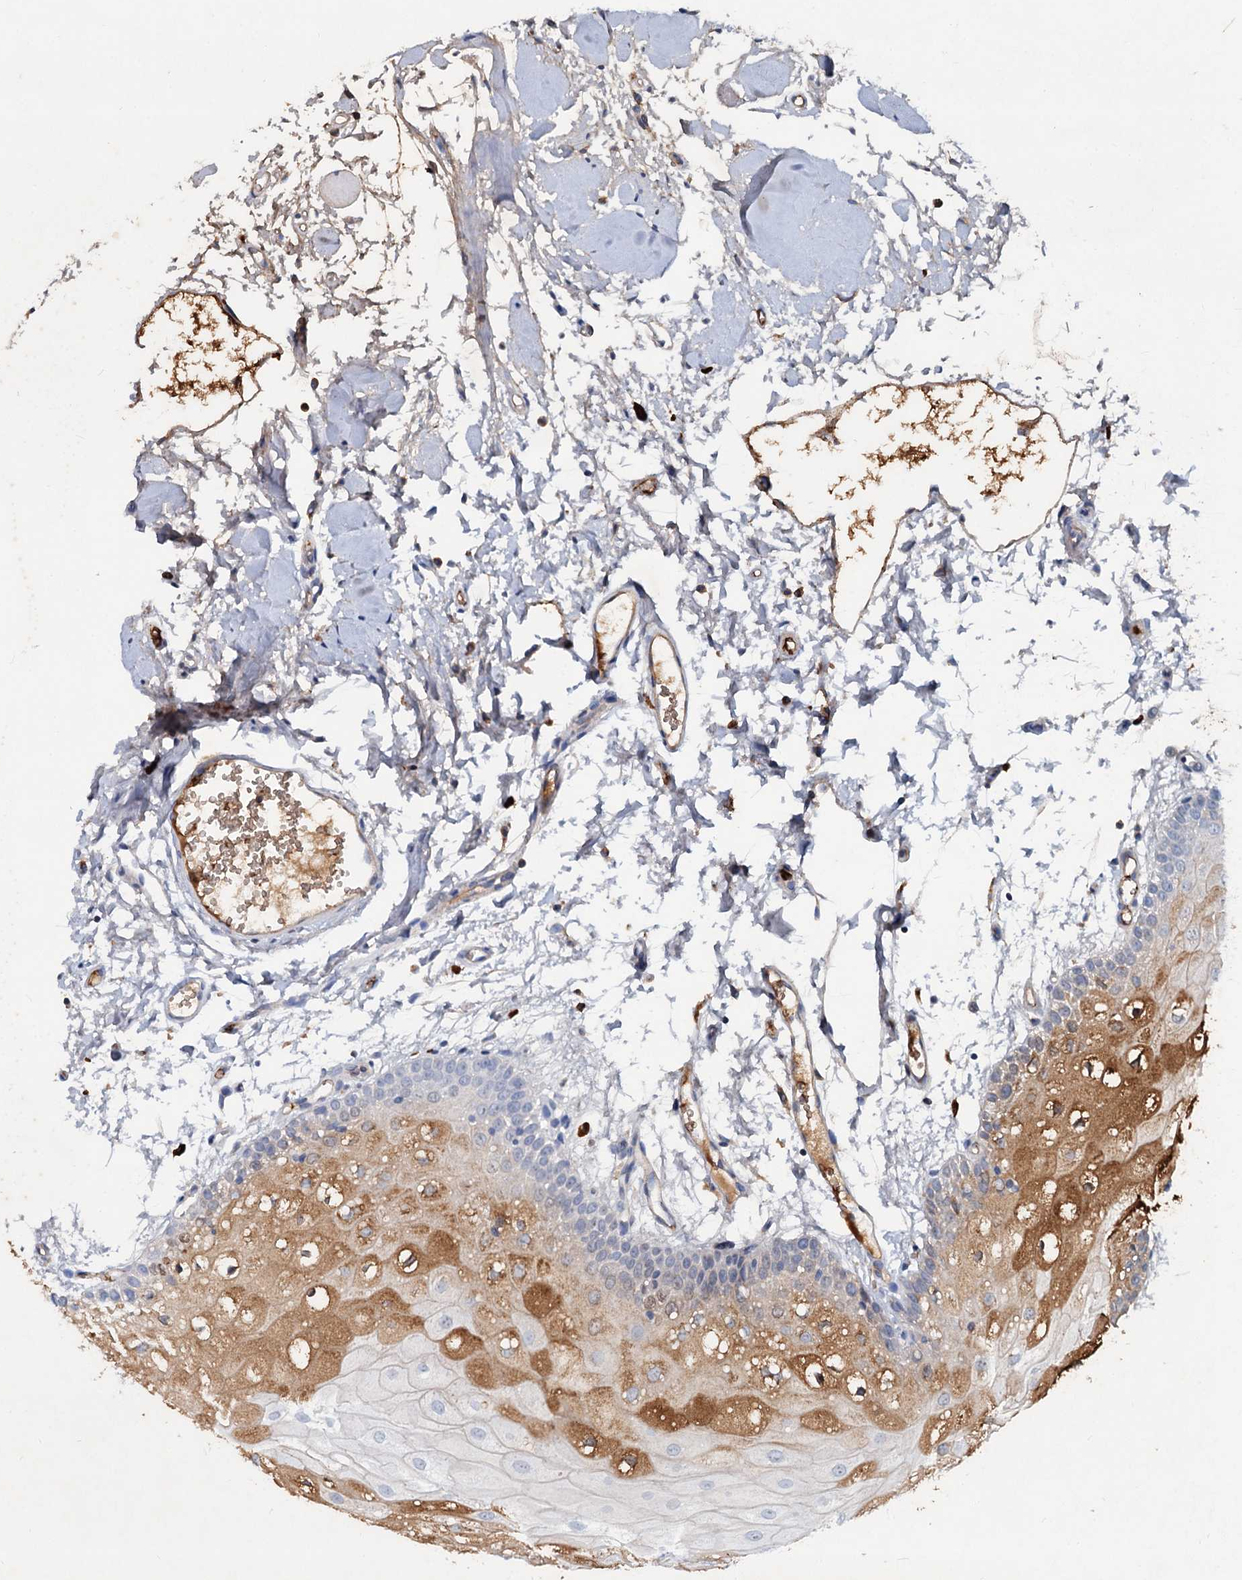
{"staining": {"intensity": "moderate", "quantity": "<25%", "location": "cytoplasmic/membranous"}, "tissue": "oral mucosa", "cell_type": "Squamous epithelial cells", "image_type": "normal", "snomed": [{"axis": "morphology", "description": "Normal tissue, NOS"}, {"axis": "topography", "description": "Oral tissue"}, {"axis": "topography", "description": "Tounge, NOS"}], "caption": "Immunohistochemical staining of normal human oral mucosa reveals low levels of moderate cytoplasmic/membranous positivity in approximately <25% of squamous epithelial cells. (DAB IHC, brown staining for protein, blue staining for nuclei).", "gene": "CHRD", "patient": {"sex": "female", "age": 73}}